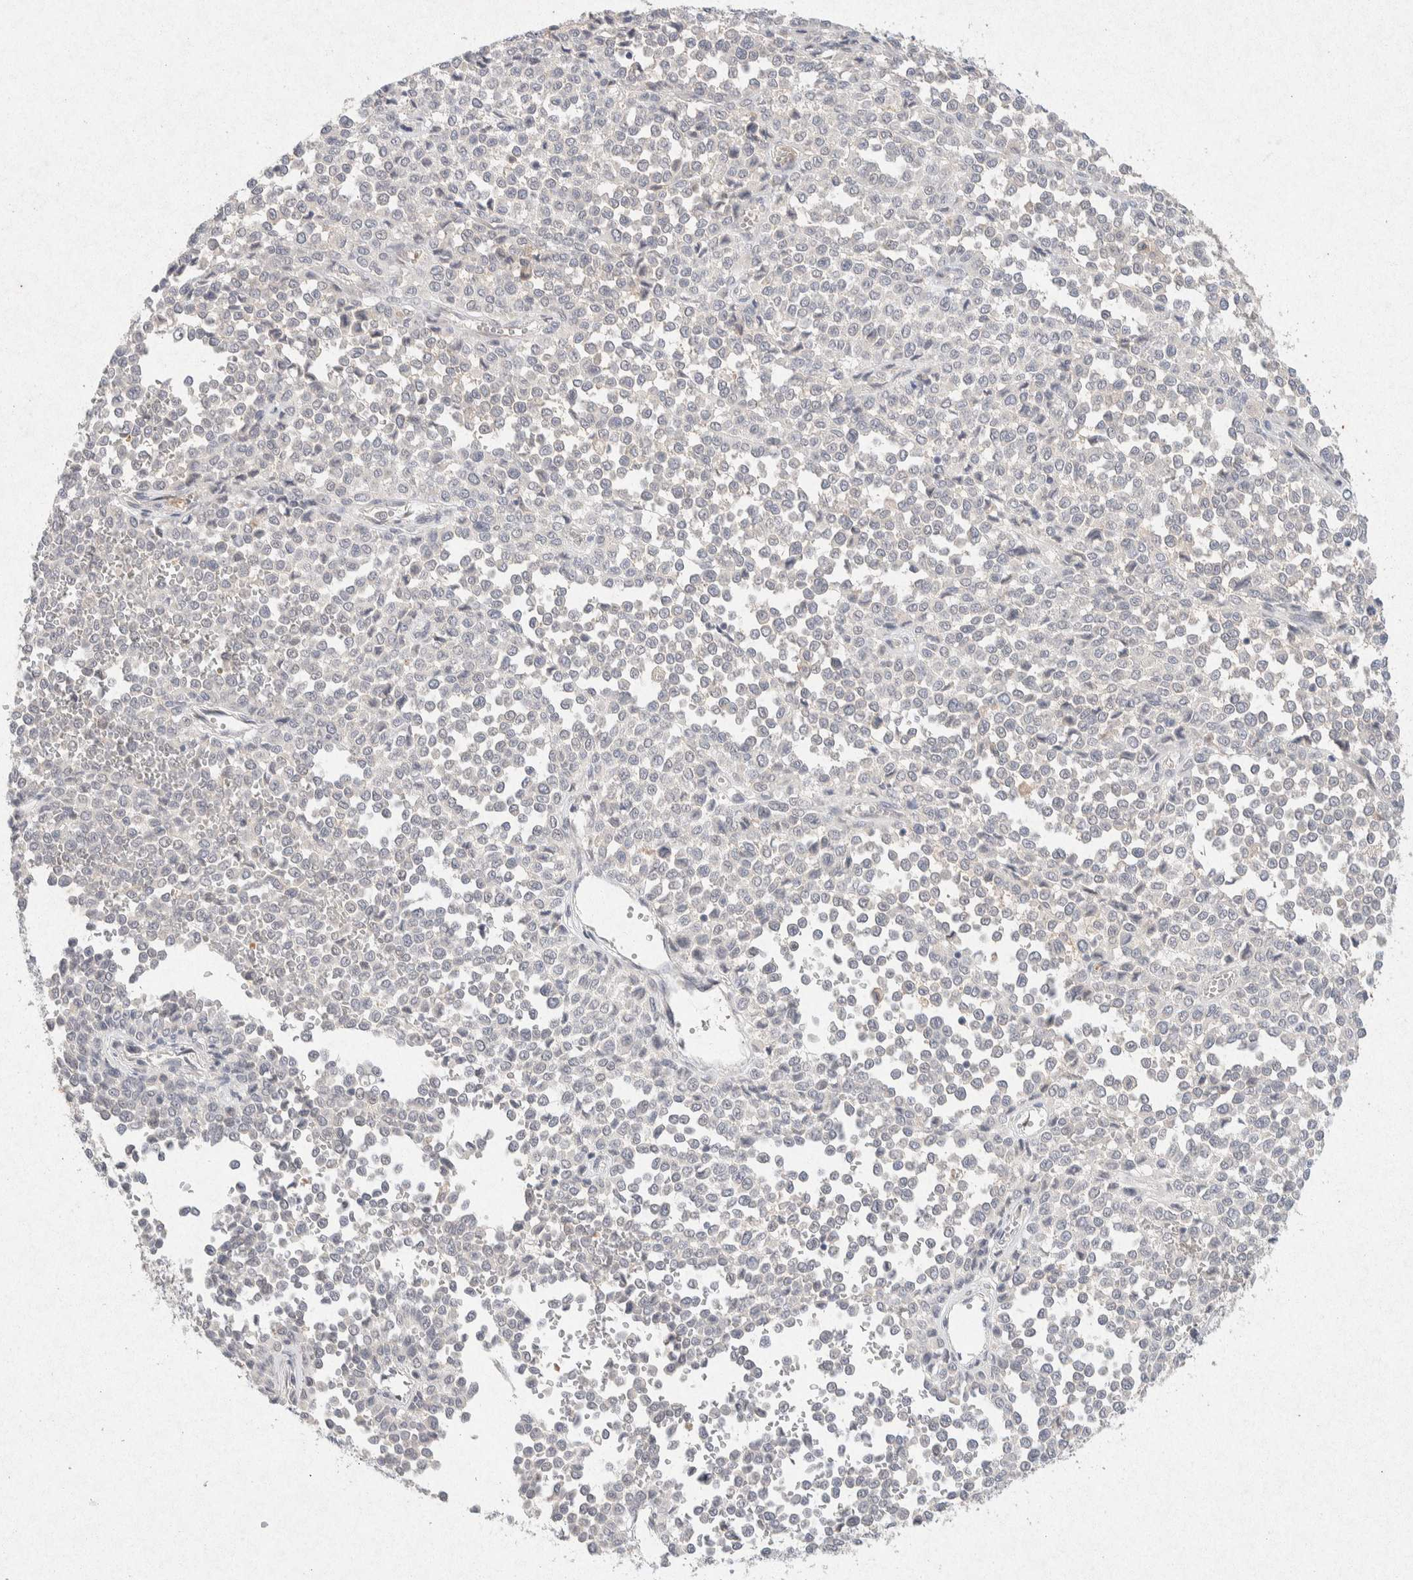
{"staining": {"intensity": "negative", "quantity": "none", "location": "none"}, "tissue": "melanoma", "cell_type": "Tumor cells", "image_type": "cancer", "snomed": [{"axis": "morphology", "description": "Malignant melanoma, Metastatic site"}, {"axis": "topography", "description": "Pancreas"}], "caption": "Tumor cells show no significant positivity in melanoma. The staining was performed using DAB to visualize the protein expression in brown, while the nuclei were stained in blue with hematoxylin (Magnification: 20x).", "gene": "GNAI1", "patient": {"sex": "female", "age": 30}}